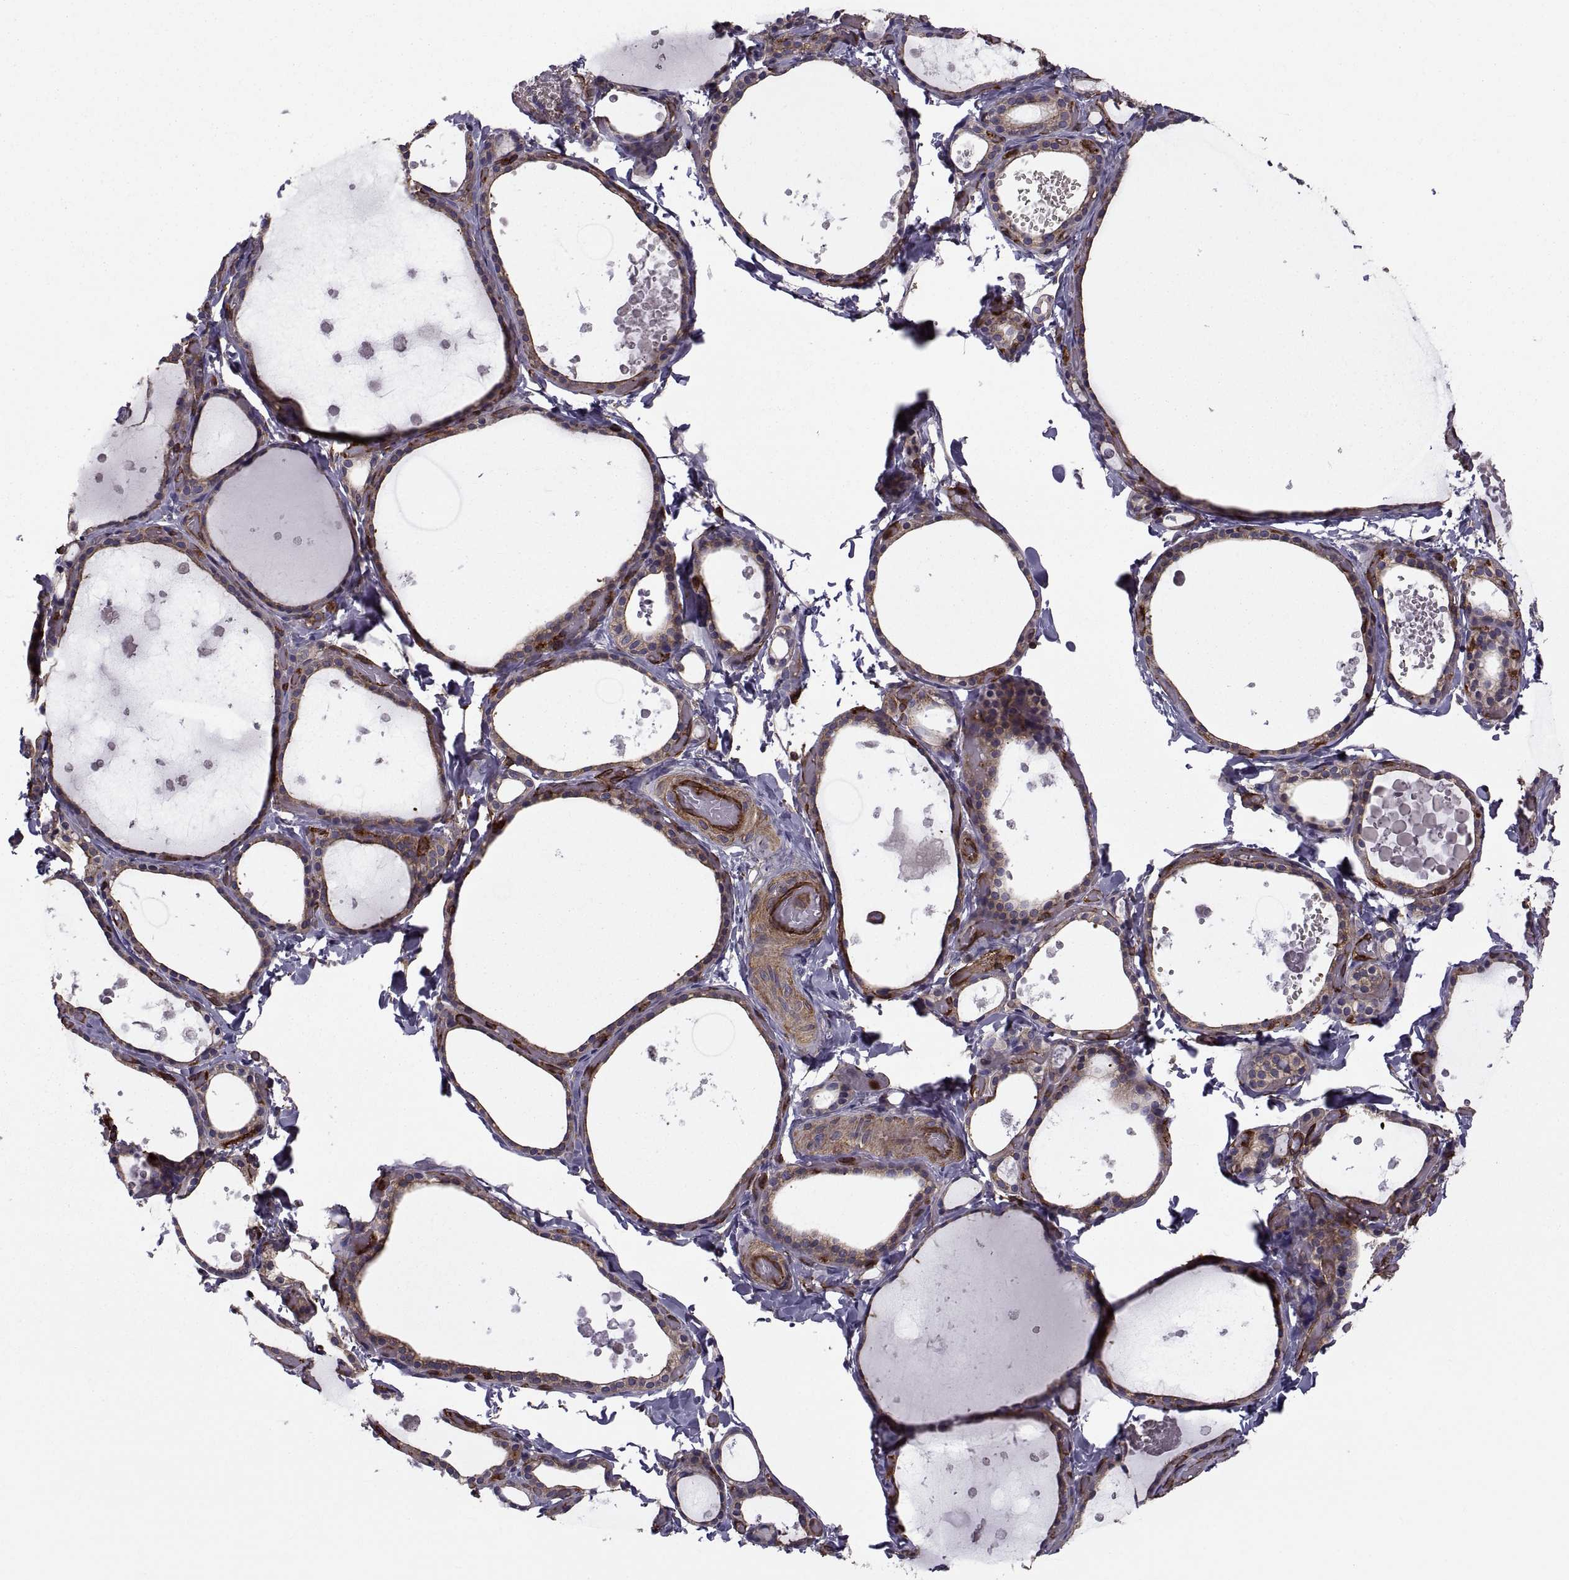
{"staining": {"intensity": "weak", "quantity": ">75%", "location": "cytoplasmic/membranous"}, "tissue": "thyroid gland", "cell_type": "Glandular cells", "image_type": "normal", "snomed": [{"axis": "morphology", "description": "Normal tissue, NOS"}, {"axis": "topography", "description": "Thyroid gland"}], "caption": "DAB immunohistochemical staining of normal human thyroid gland displays weak cytoplasmic/membranous protein expression in approximately >75% of glandular cells.", "gene": "MYH9", "patient": {"sex": "female", "age": 56}}